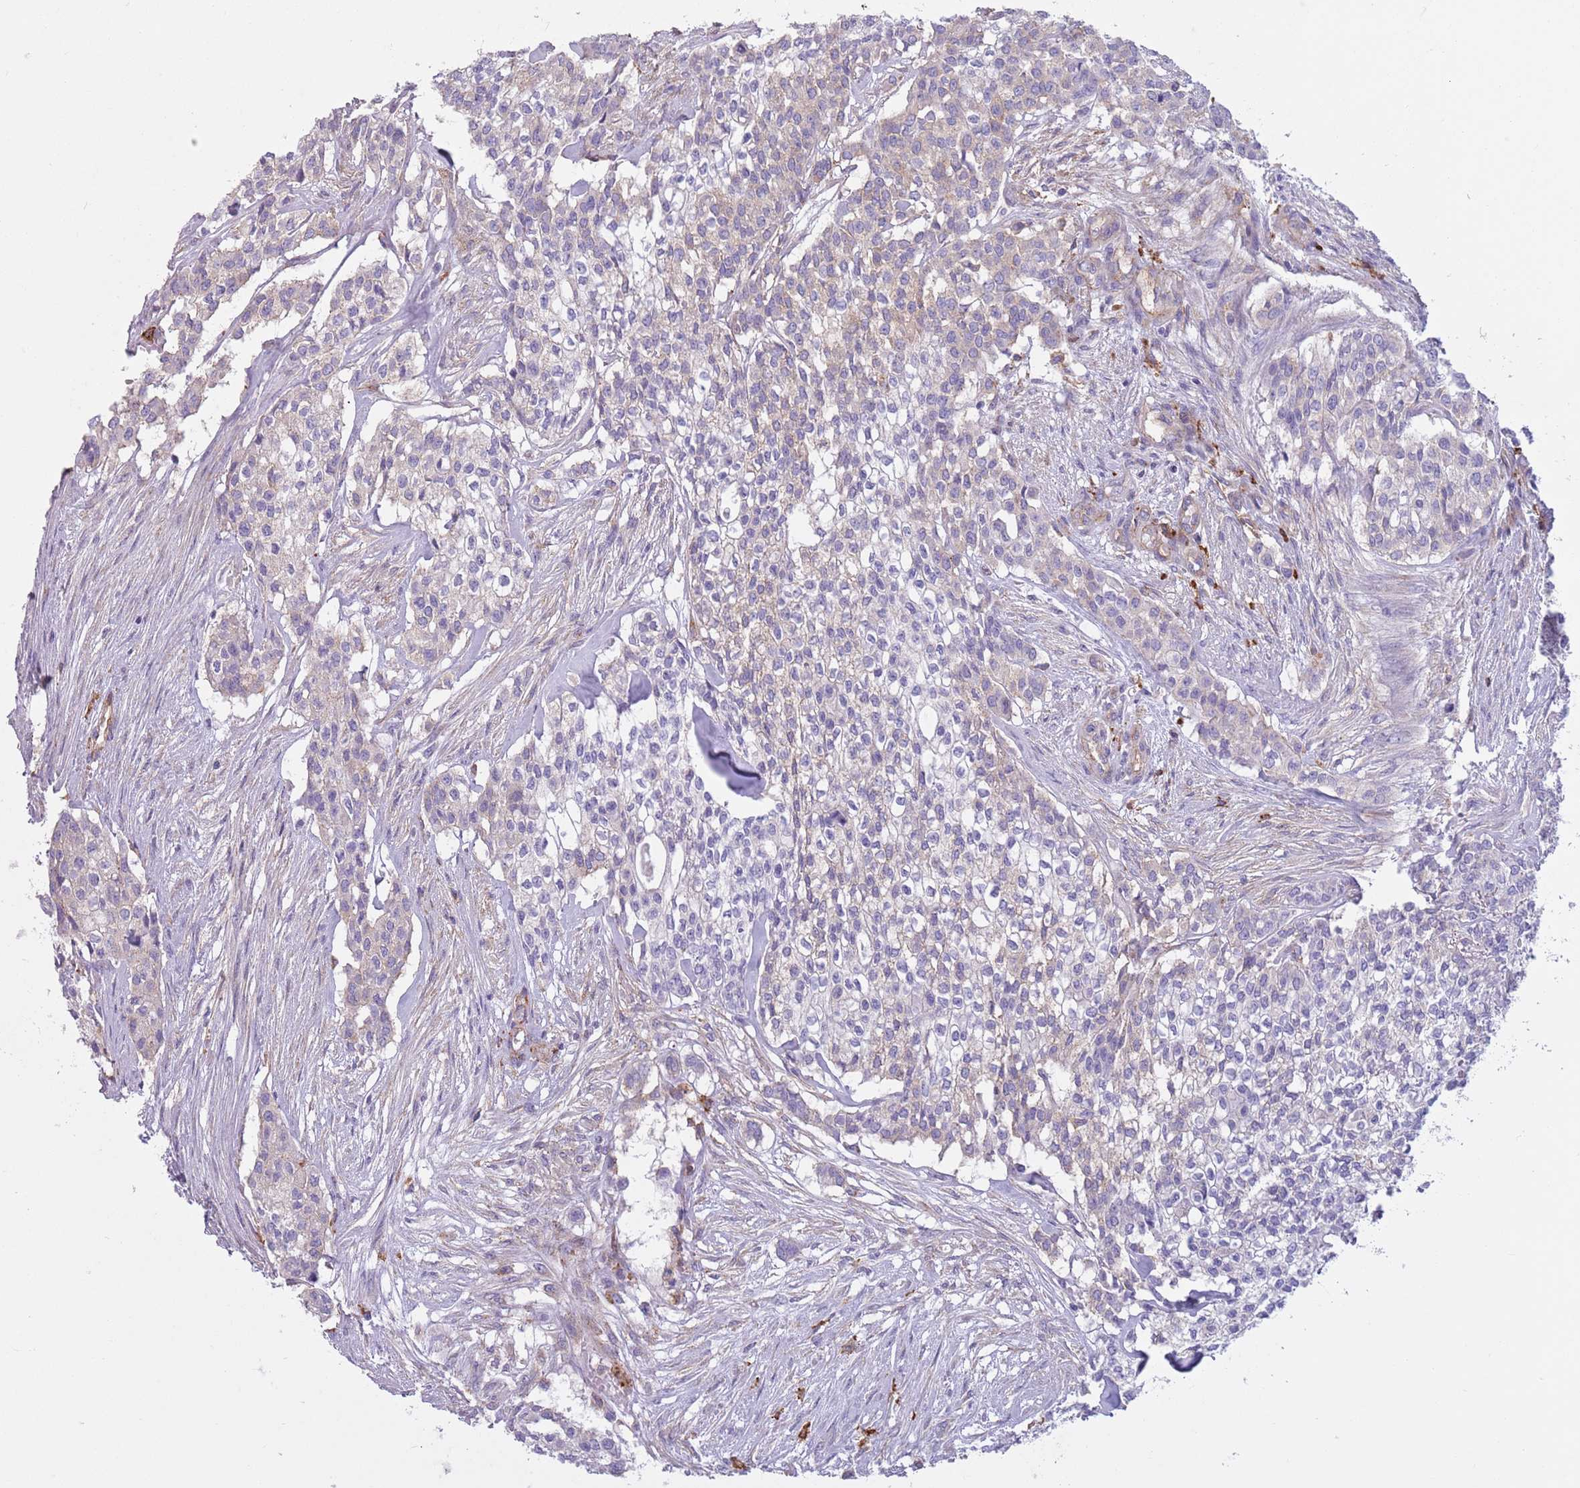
{"staining": {"intensity": "weak", "quantity": "25%-75%", "location": "cytoplasmic/membranous"}, "tissue": "head and neck cancer", "cell_type": "Tumor cells", "image_type": "cancer", "snomed": [{"axis": "morphology", "description": "Adenocarcinoma, NOS"}, {"axis": "topography", "description": "Head-Neck"}], "caption": "Brown immunohistochemical staining in head and neck cancer reveals weak cytoplasmic/membranous positivity in about 25%-75% of tumor cells. Nuclei are stained in blue.", "gene": "SNX6", "patient": {"sex": "male", "age": 81}}